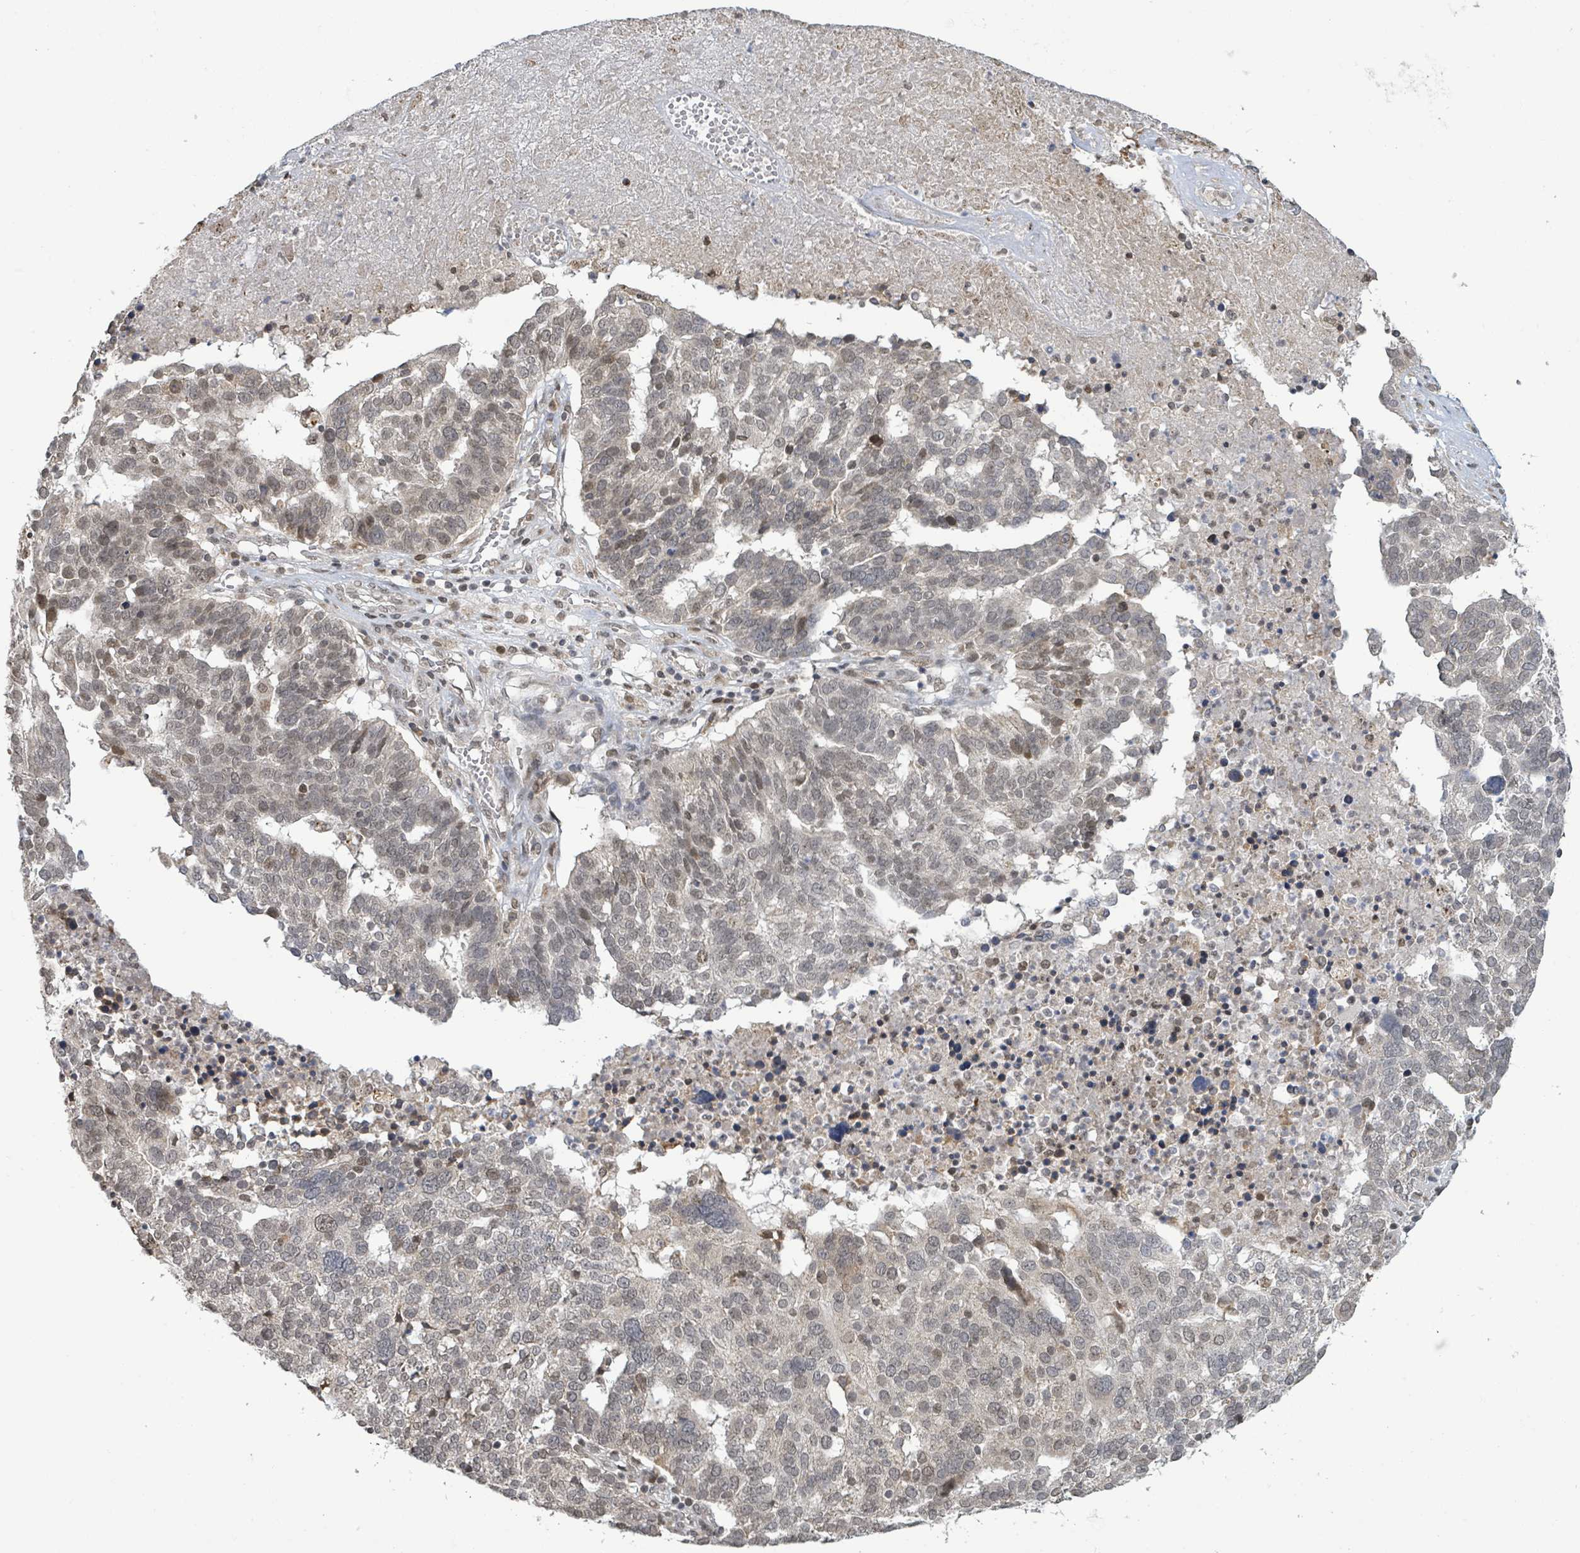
{"staining": {"intensity": "weak", "quantity": "25%-75%", "location": "nuclear"}, "tissue": "ovarian cancer", "cell_type": "Tumor cells", "image_type": "cancer", "snomed": [{"axis": "morphology", "description": "Cystadenocarcinoma, serous, NOS"}, {"axis": "topography", "description": "Ovary"}], "caption": "Protein expression analysis of ovarian cancer (serous cystadenocarcinoma) displays weak nuclear positivity in approximately 25%-75% of tumor cells.", "gene": "SBF2", "patient": {"sex": "female", "age": 59}}